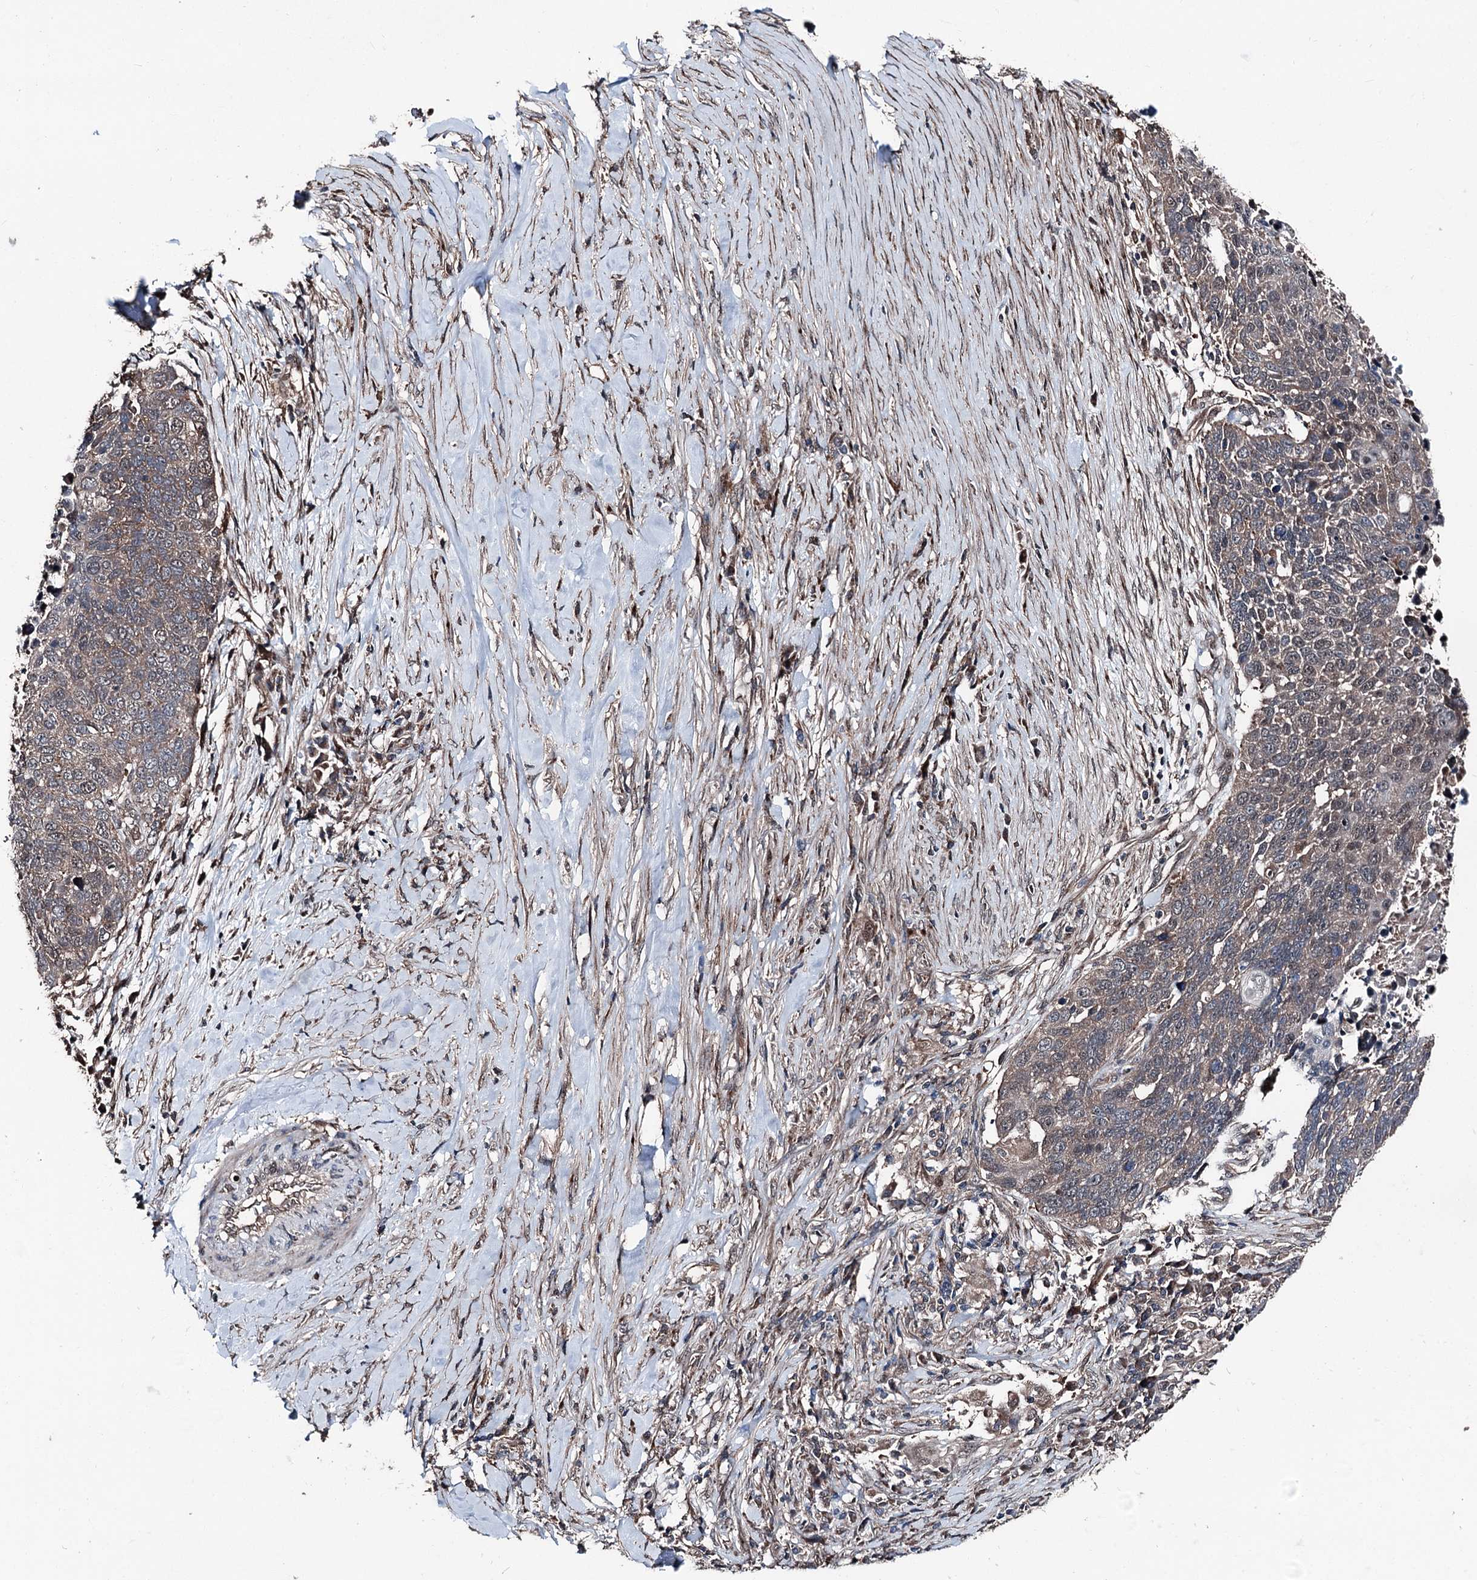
{"staining": {"intensity": "weak", "quantity": ">75%", "location": "cytoplasmic/membranous"}, "tissue": "lung cancer", "cell_type": "Tumor cells", "image_type": "cancer", "snomed": [{"axis": "morphology", "description": "Normal tissue, NOS"}, {"axis": "morphology", "description": "Squamous cell carcinoma, NOS"}, {"axis": "topography", "description": "Lymph node"}, {"axis": "topography", "description": "Lung"}], "caption": "A photomicrograph of human lung cancer stained for a protein shows weak cytoplasmic/membranous brown staining in tumor cells. Ihc stains the protein in brown and the nuclei are stained blue.", "gene": "PSMD13", "patient": {"sex": "male", "age": 66}}